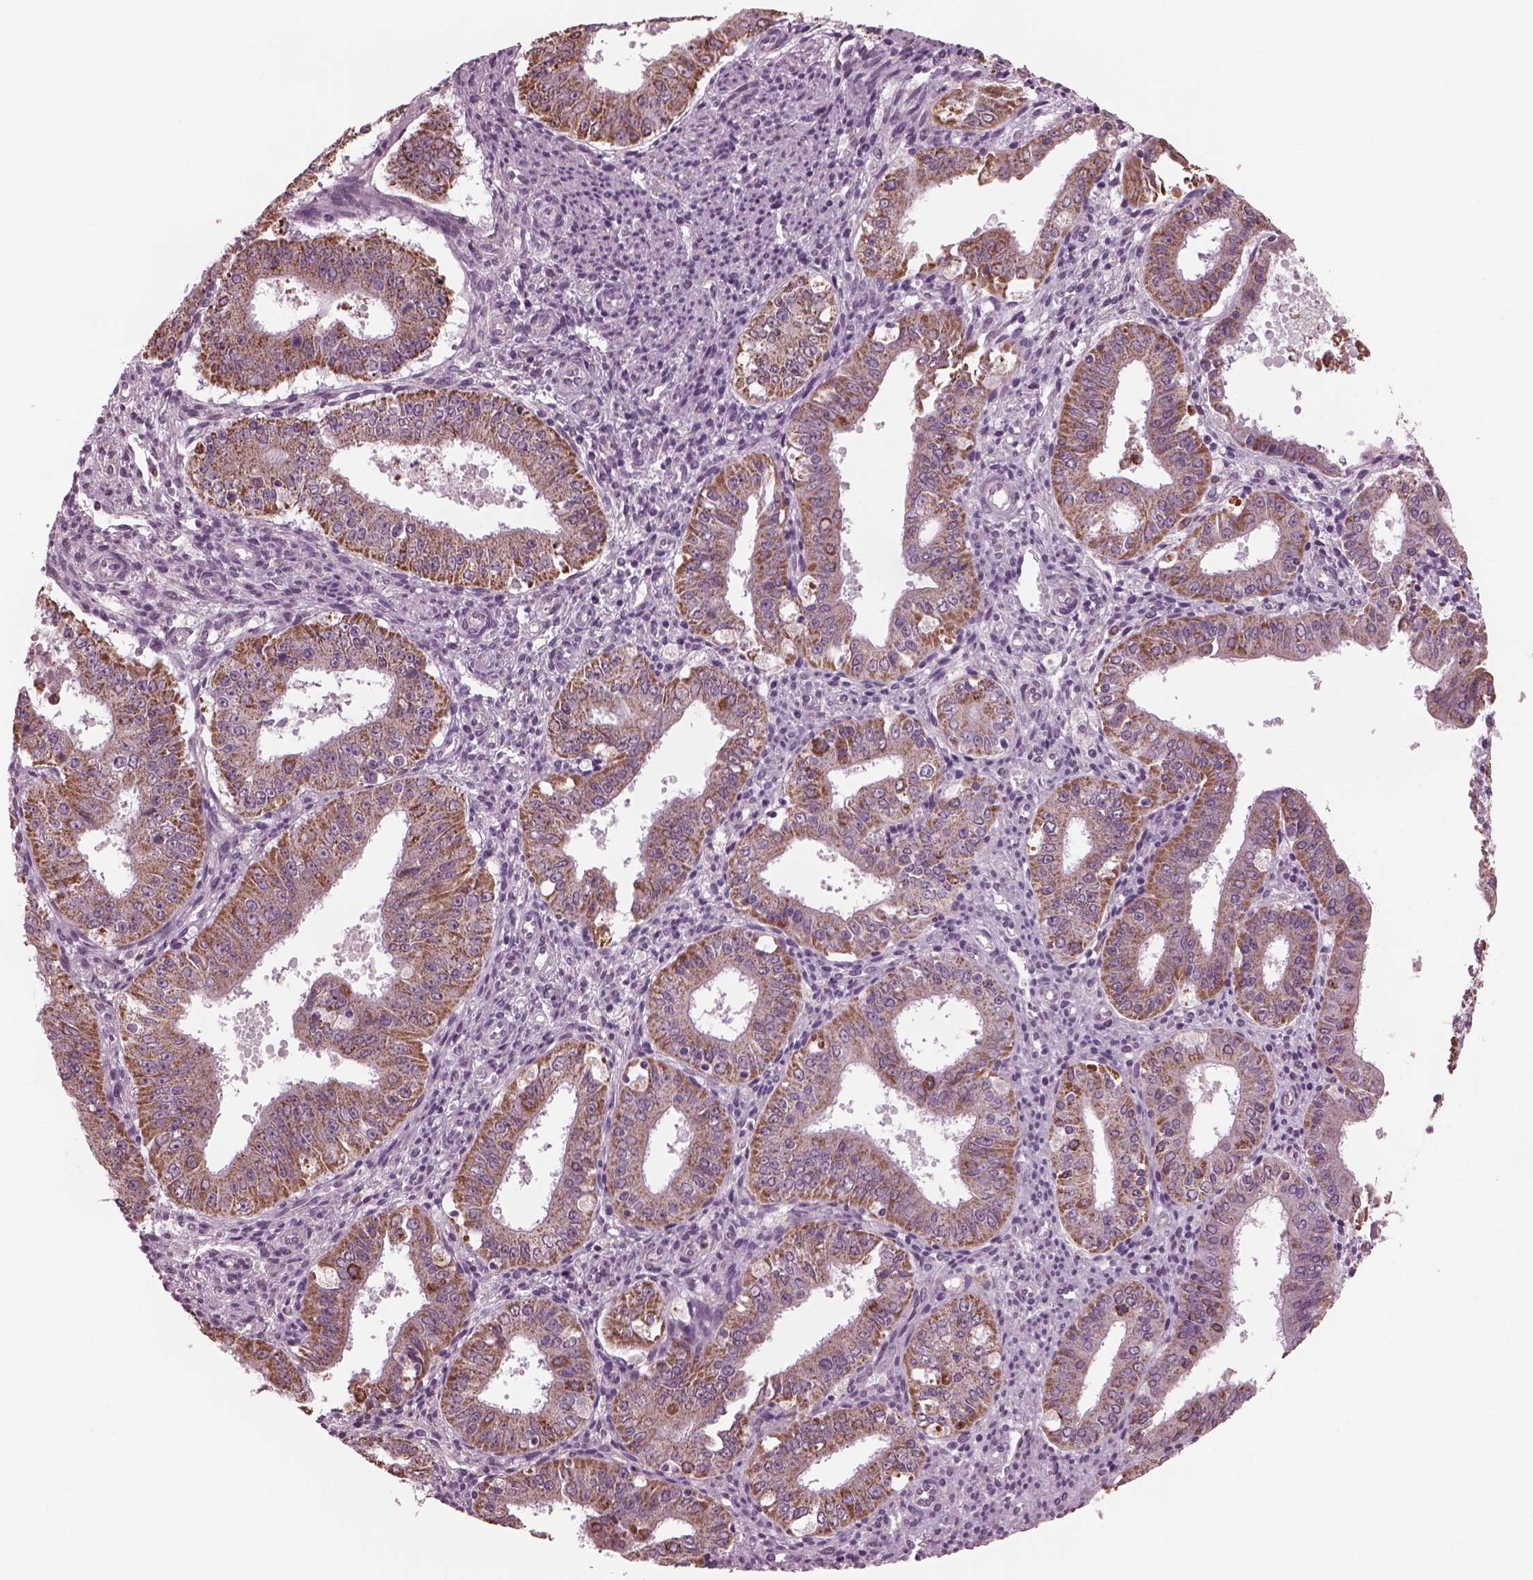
{"staining": {"intensity": "moderate", "quantity": ">75%", "location": "cytoplasmic/membranous"}, "tissue": "ovarian cancer", "cell_type": "Tumor cells", "image_type": "cancer", "snomed": [{"axis": "morphology", "description": "Carcinoma, endometroid"}, {"axis": "topography", "description": "Ovary"}], "caption": "A histopathology image of human ovarian cancer (endometroid carcinoma) stained for a protein demonstrates moderate cytoplasmic/membranous brown staining in tumor cells. (DAB IHC, brown staining for protein, blue staining for nuclei).", "gene": "CELSR3", "patient": {"sex": "female", "age": 42}}